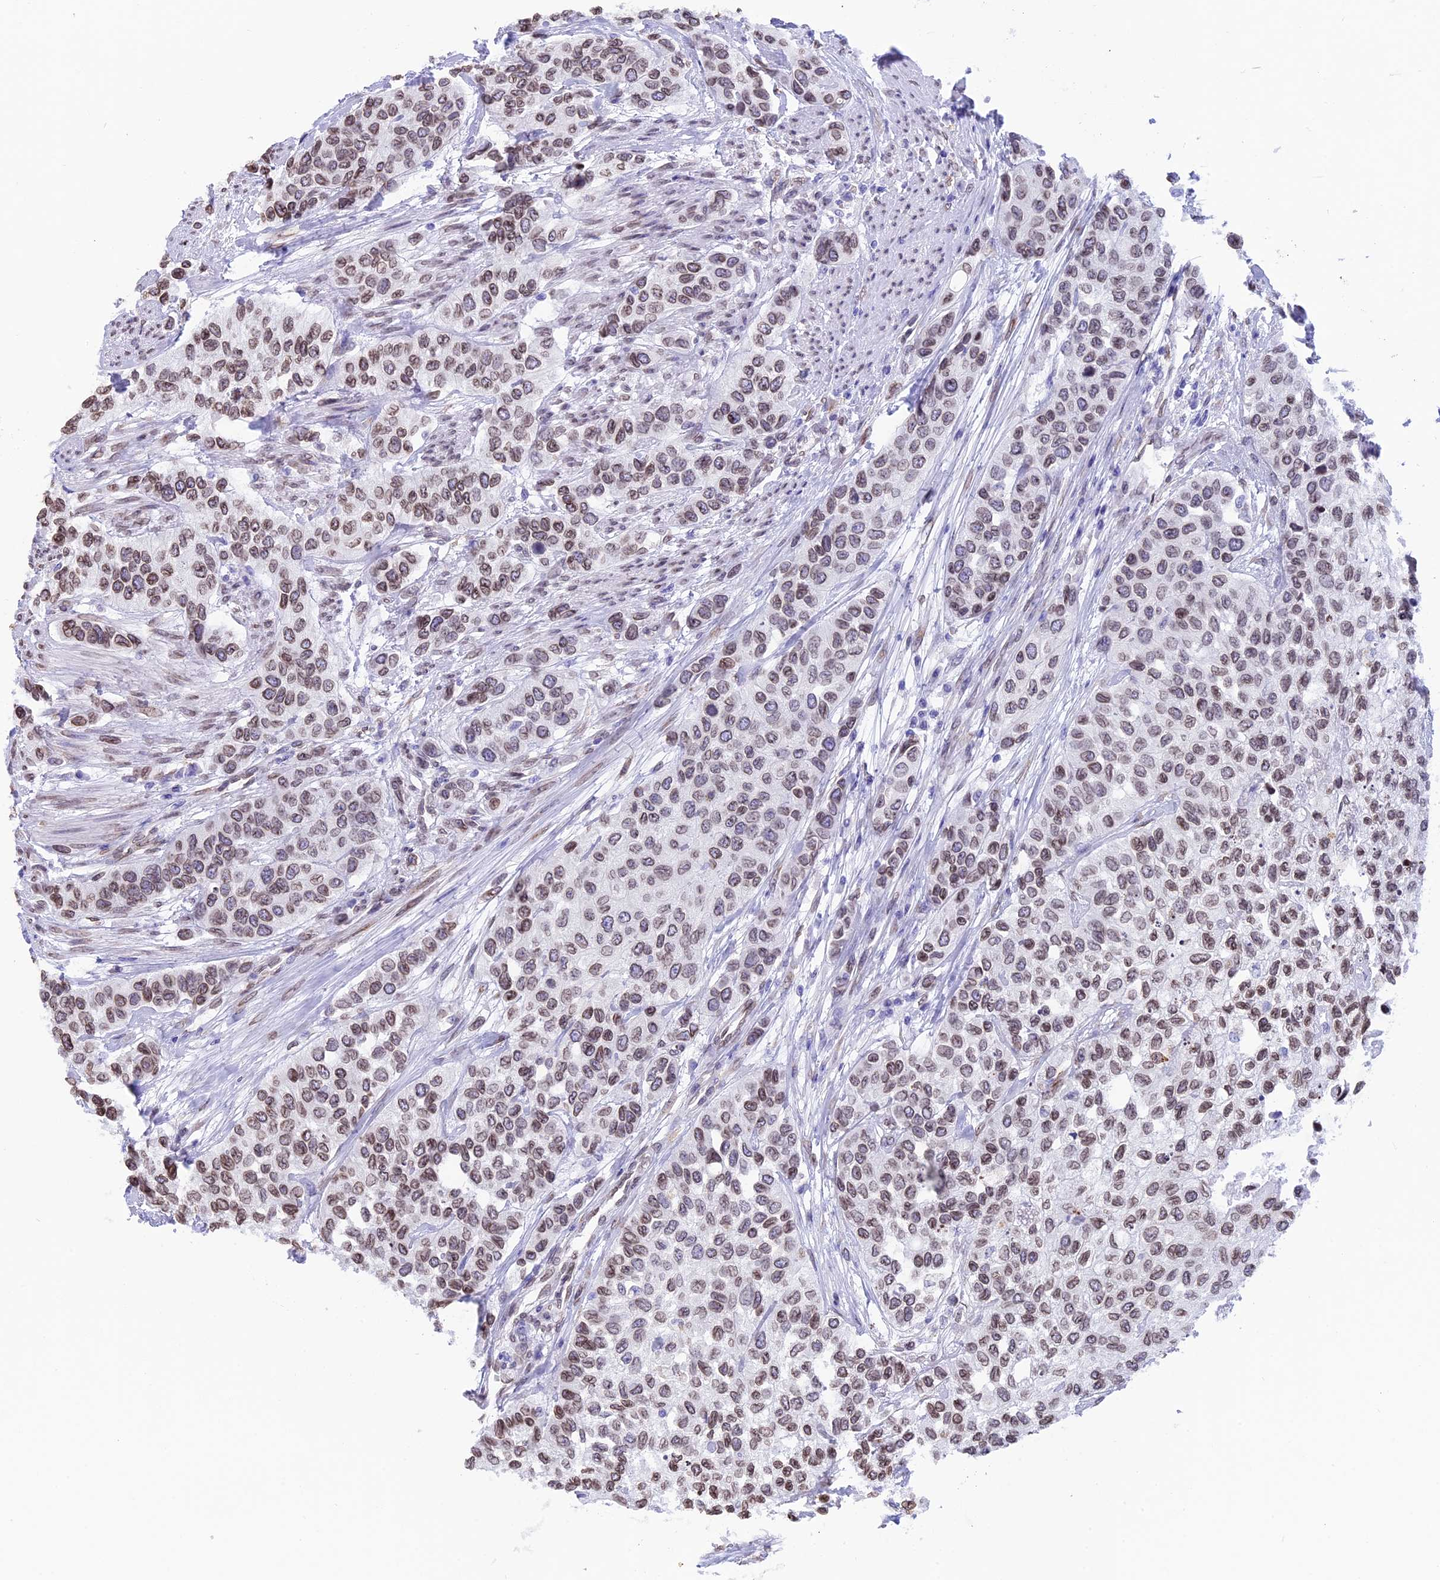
{"staining": {"intensity": "moderate", "quantity": ">75%", "location": "cytoplasmic/membranous,nuclear"}, "tissue": "urothelial cancer", "cell_type": "Tumor cells", "image_type": "cancer", "snomed": [{"axis": "morphology", "description": "Normal tissue, NOS"}, {"axis": "morphology", "description": "Urothelial carcinoma, High grade"}, {"axis": "topography", "description": "Vascular tissue"}, {"axis": "topography", "description": "Urinary bladder"}], "caption": "An immunohistochemistry (IHC) micrograph of tumor tissue is shown. Protein staining in brown labels moderate cytoplasmic/membranous and nuclear positivity in urothelial carcinoma (high-grade) within tumor cells.", "gene": "TMPRSS7", "patient": {"sex": "female", "age": 56}}